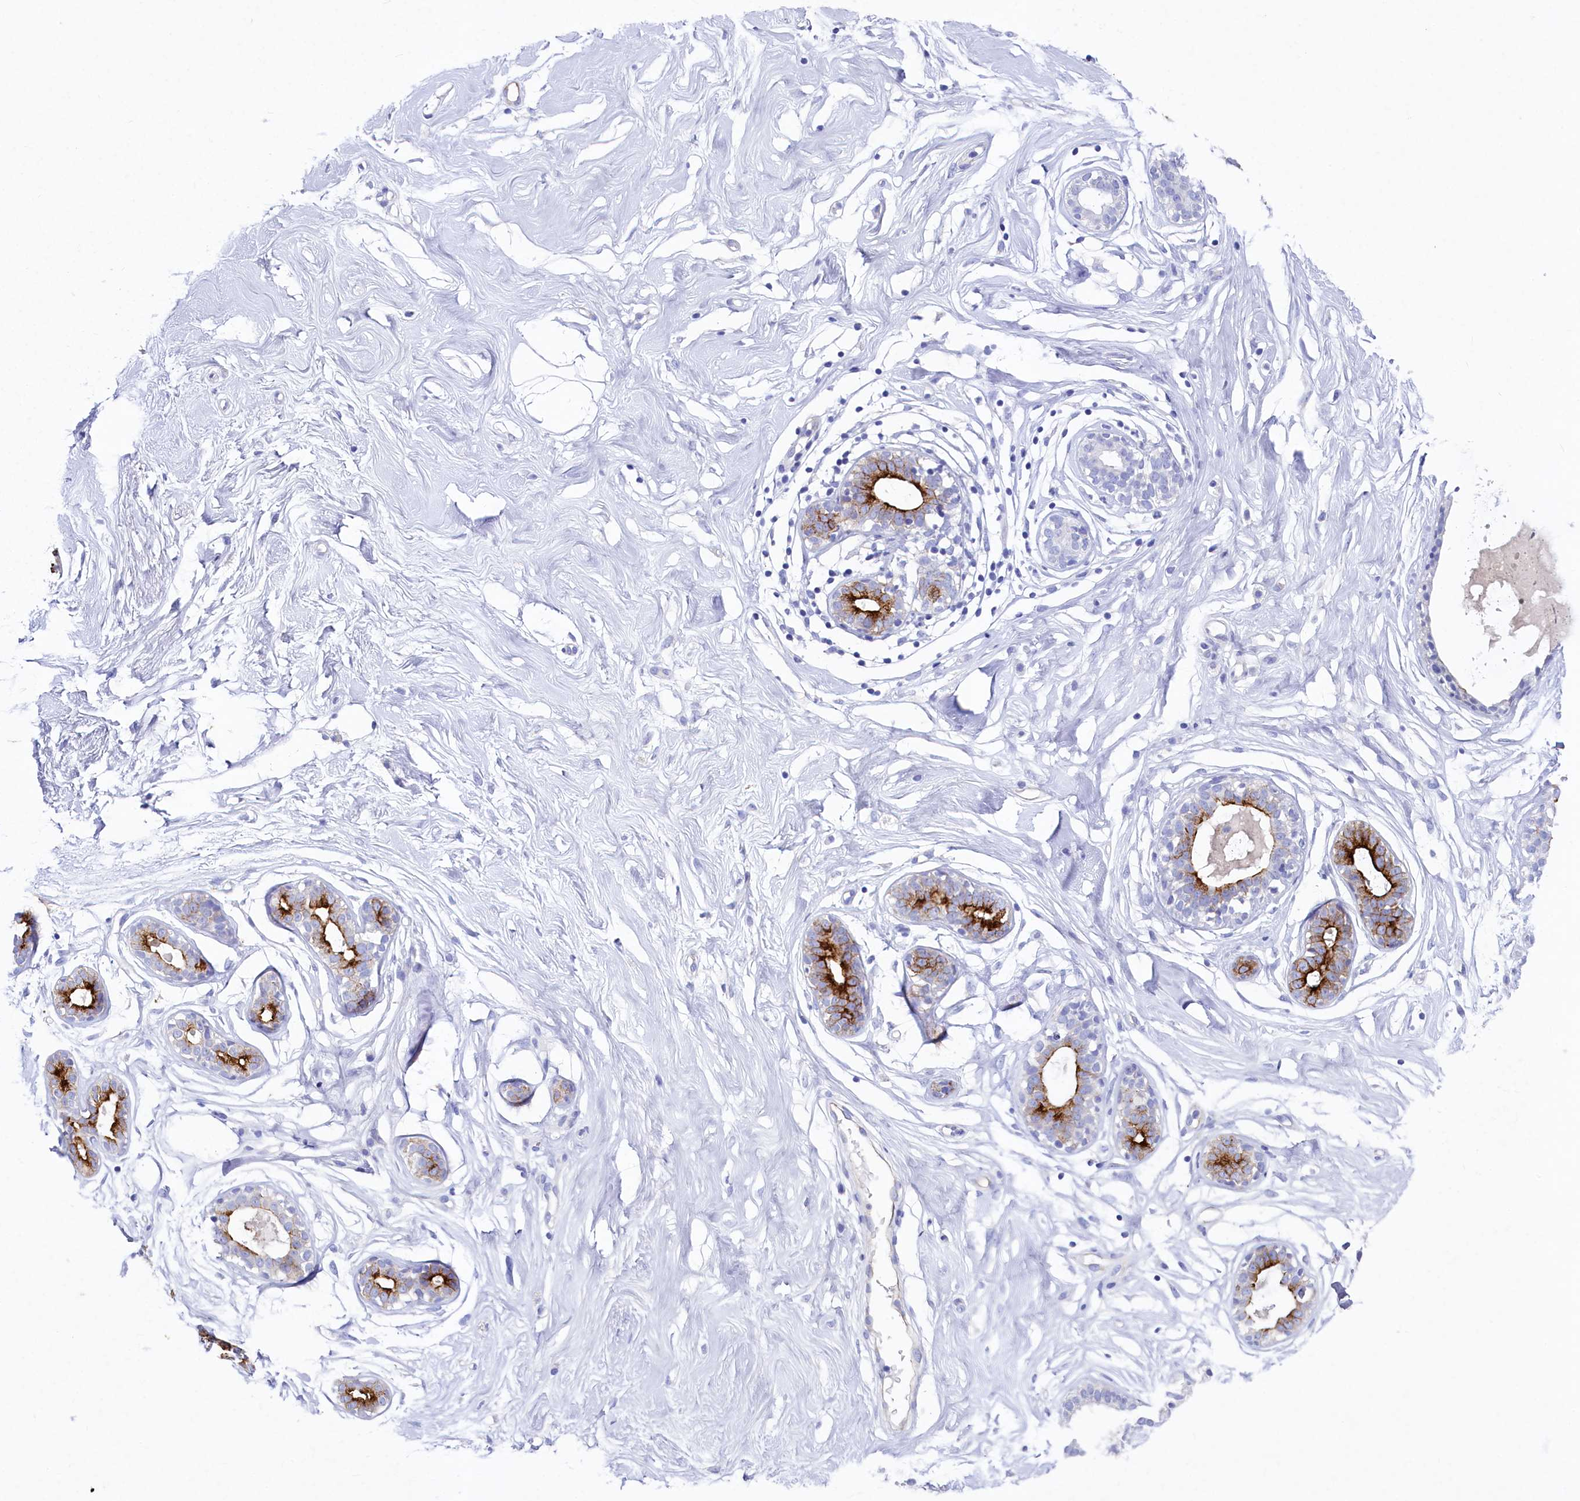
{"staining": {"intensity": "negative", "quantity": "none", "location": "none"}, "tissue": "breast", "cell_type": "Adipocytes", "image_type": "normal", "snomed": [{"axis": "morphology", "description": "Normal tissue, NOS"}, {"axis": "morphology", "description": "Adenoma, NOS"}, {"axis": "topography", "description": "Breast"}], "caption": "This is an immunohistochemistry micrograph of unremarkable human breast. There is no staining in adipocytes.", "gene": "INSC", "patient": {"sex": "female", "age": 23}}